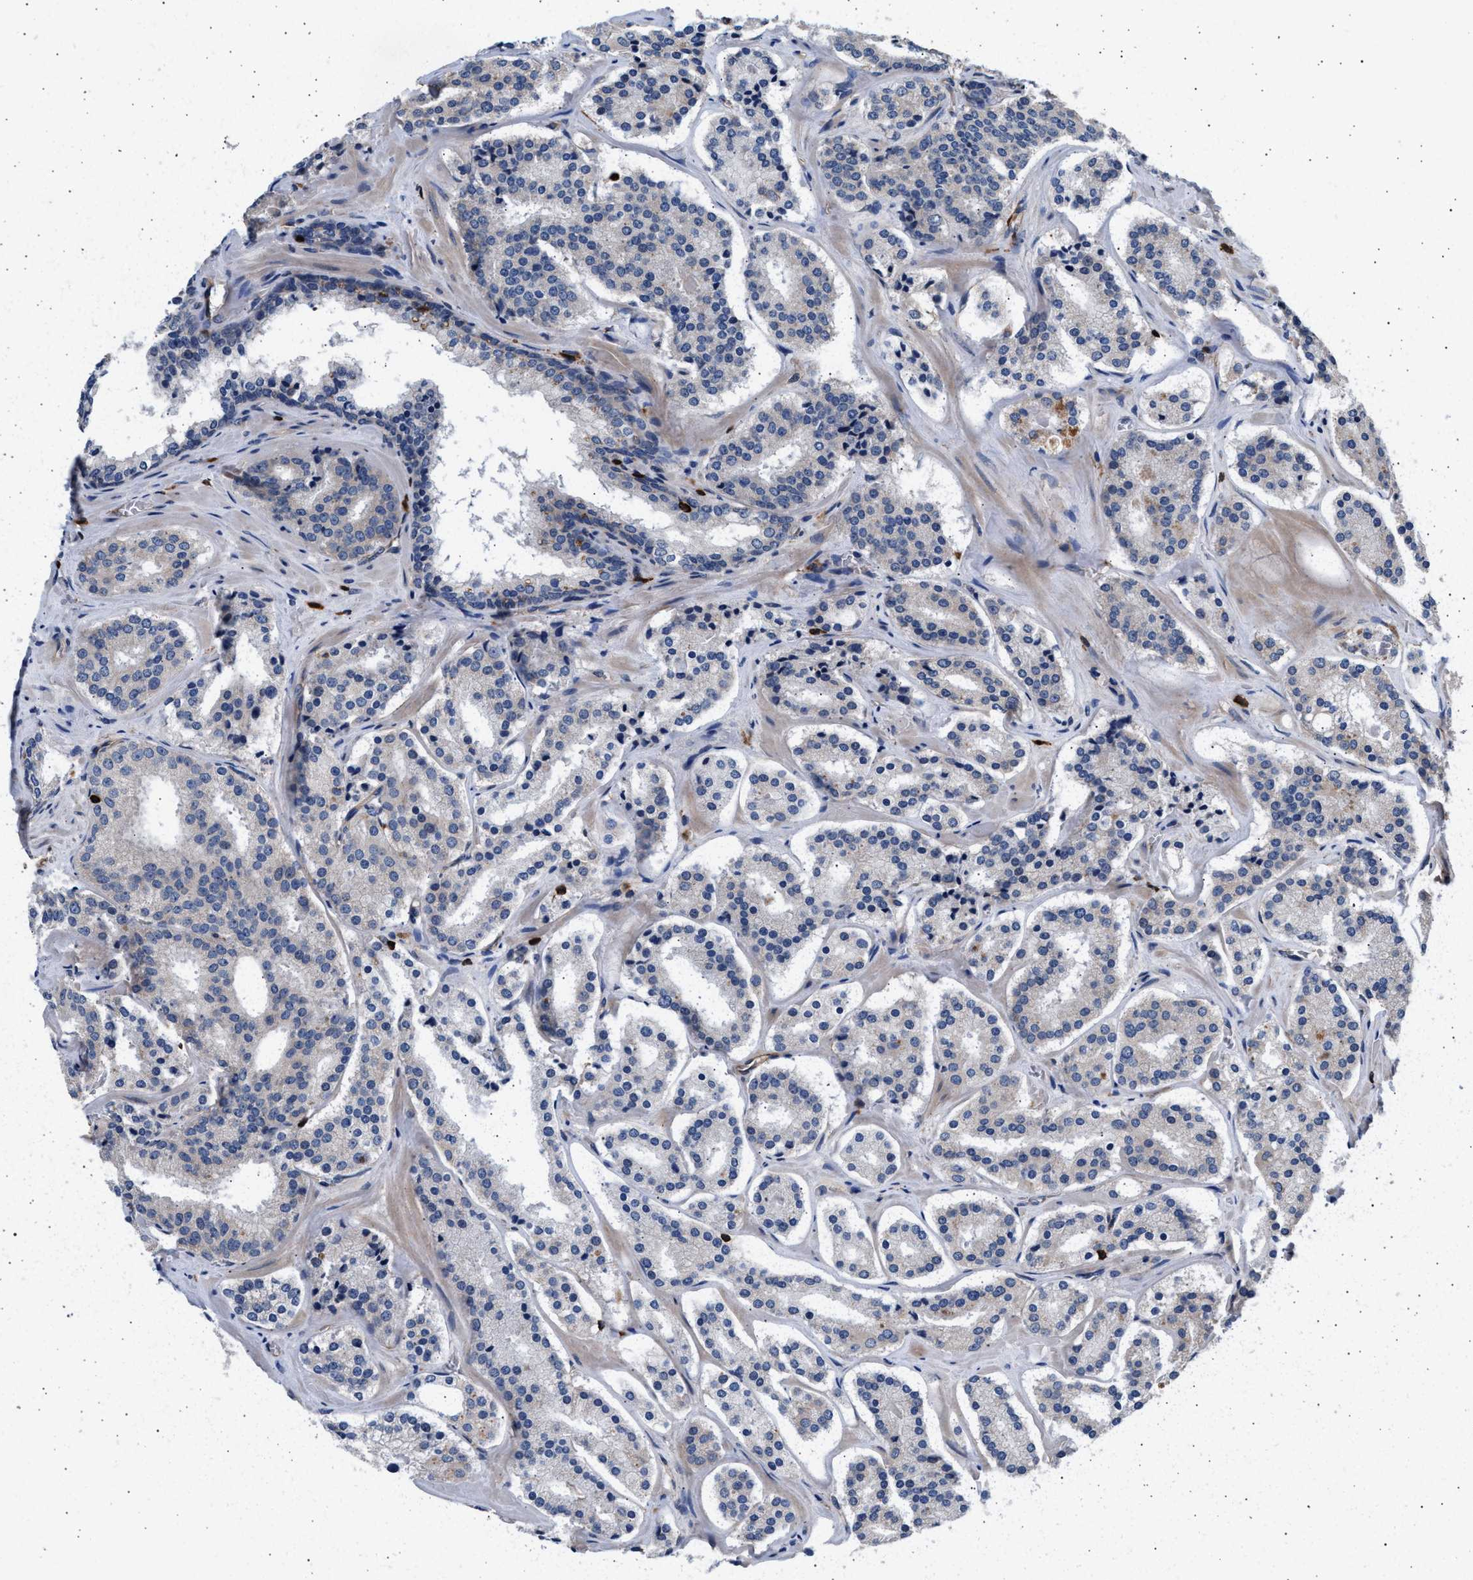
{"staining": {"intensity": "negative", "quantity": "none", "location": "none"}, "tissue": "prostate cancer", "cell_type": "Tumor cells", "image_type": "cancer", "snomed": [{"axis": "morphology", "description": "Adenocarcinoma, High grade"}, {"axis": "topography", "description": "Prostate"}], "caption": "The immunohistochemistry (IHC) micrograph has no significant expression in tumor cells of high-grade adenocarcinoma (prostate) tissue. (Brightfield microscopy of DAB IHC at high magnification).", "gene": "GRAP2", "patient": {"sex": "male", "age": 60}}